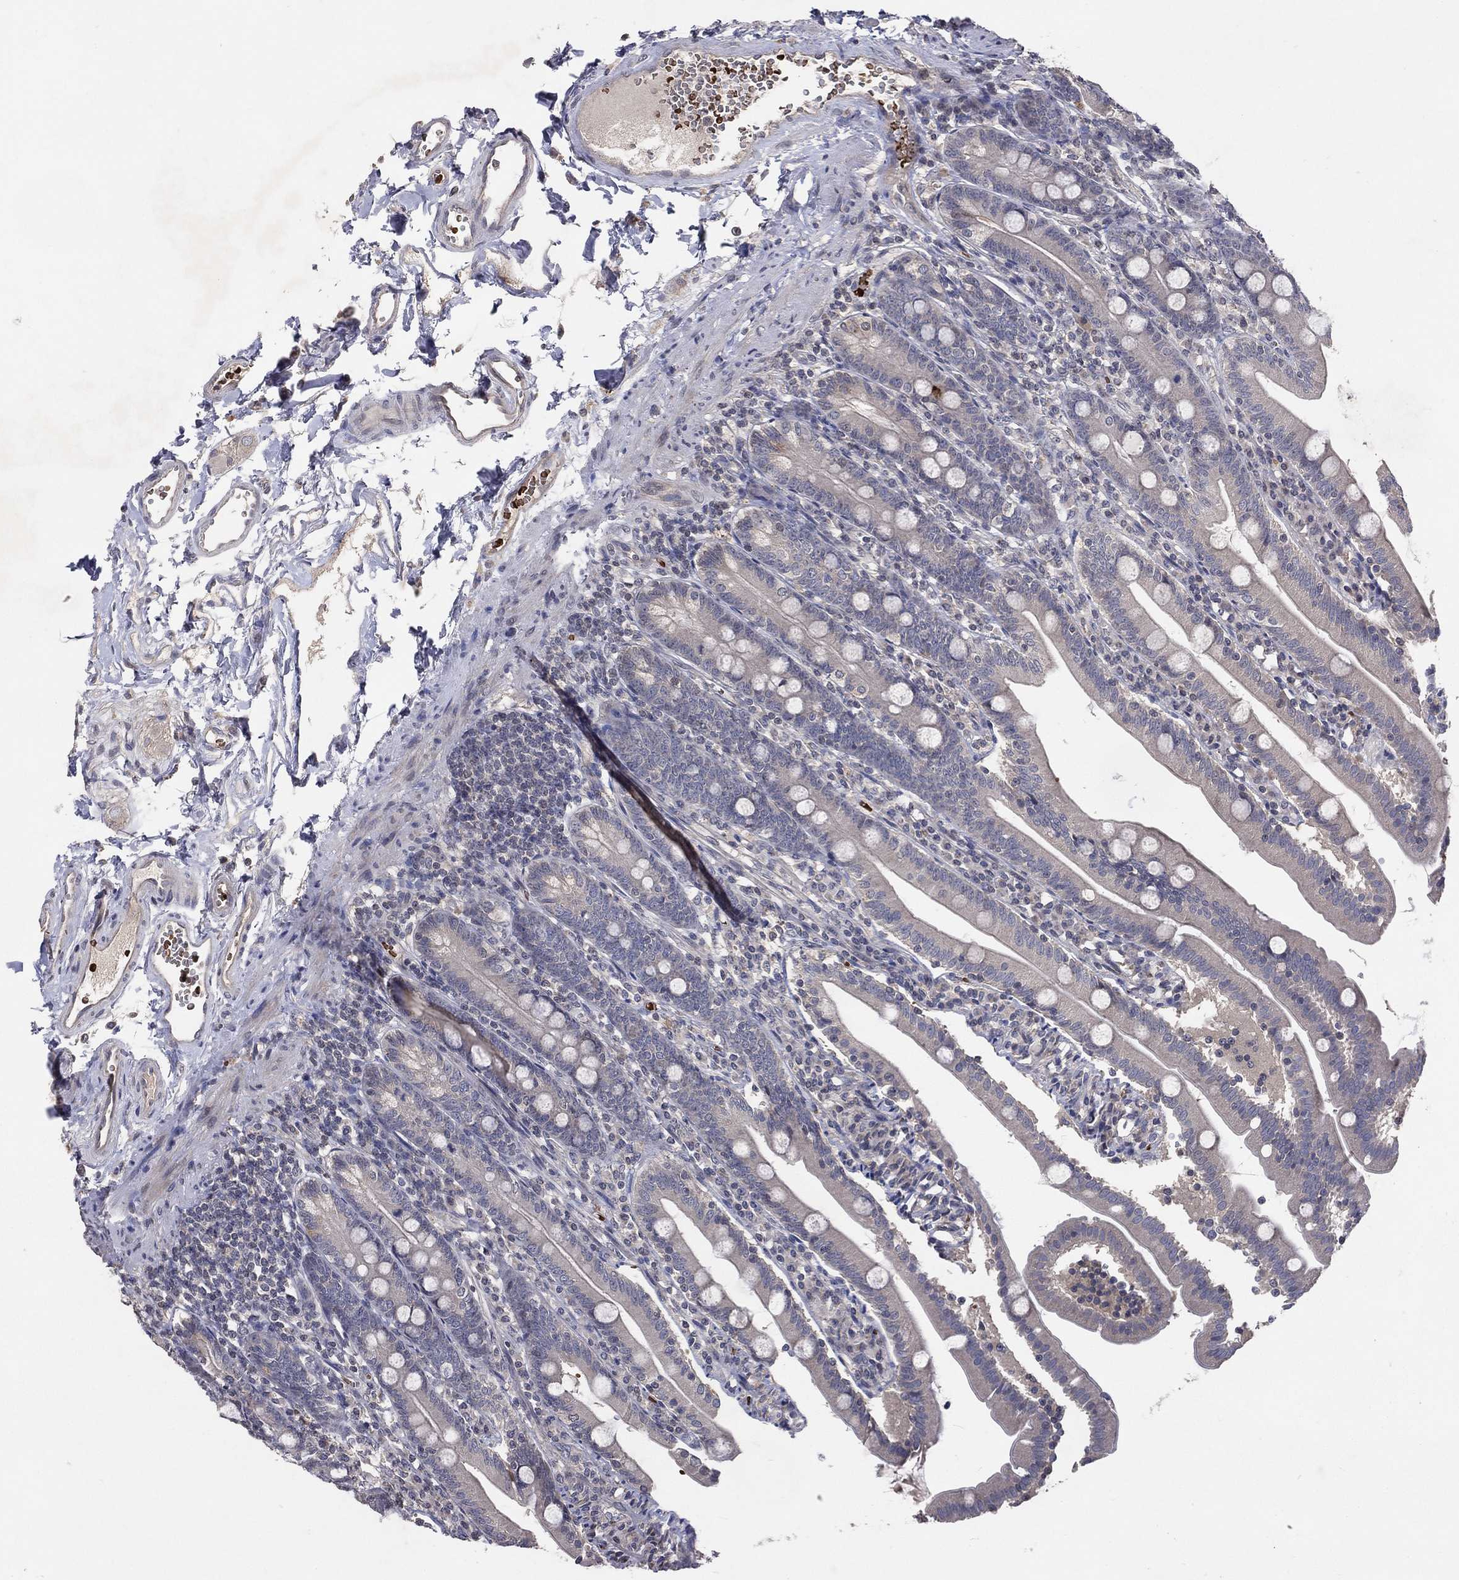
{"staining": {"intensity": "negative", "quantity": "none", "location": "none"}, "tissue": "duodenum", "cell_type": "Glandular cells", "image_type": "normal", "snomed": [{"axis": "morphology", "description": "Normal tissue, NOS"}, {"axis": "topography", "description": "Duodenum"}], "caption": "Immunohistochemistry histopathology image of unremarkable duodenum stained for a protein (brown), which shows no positivity in glandular cells.", "gene": "DNAH7", "patient": {"sex": "female", "age": 67}}